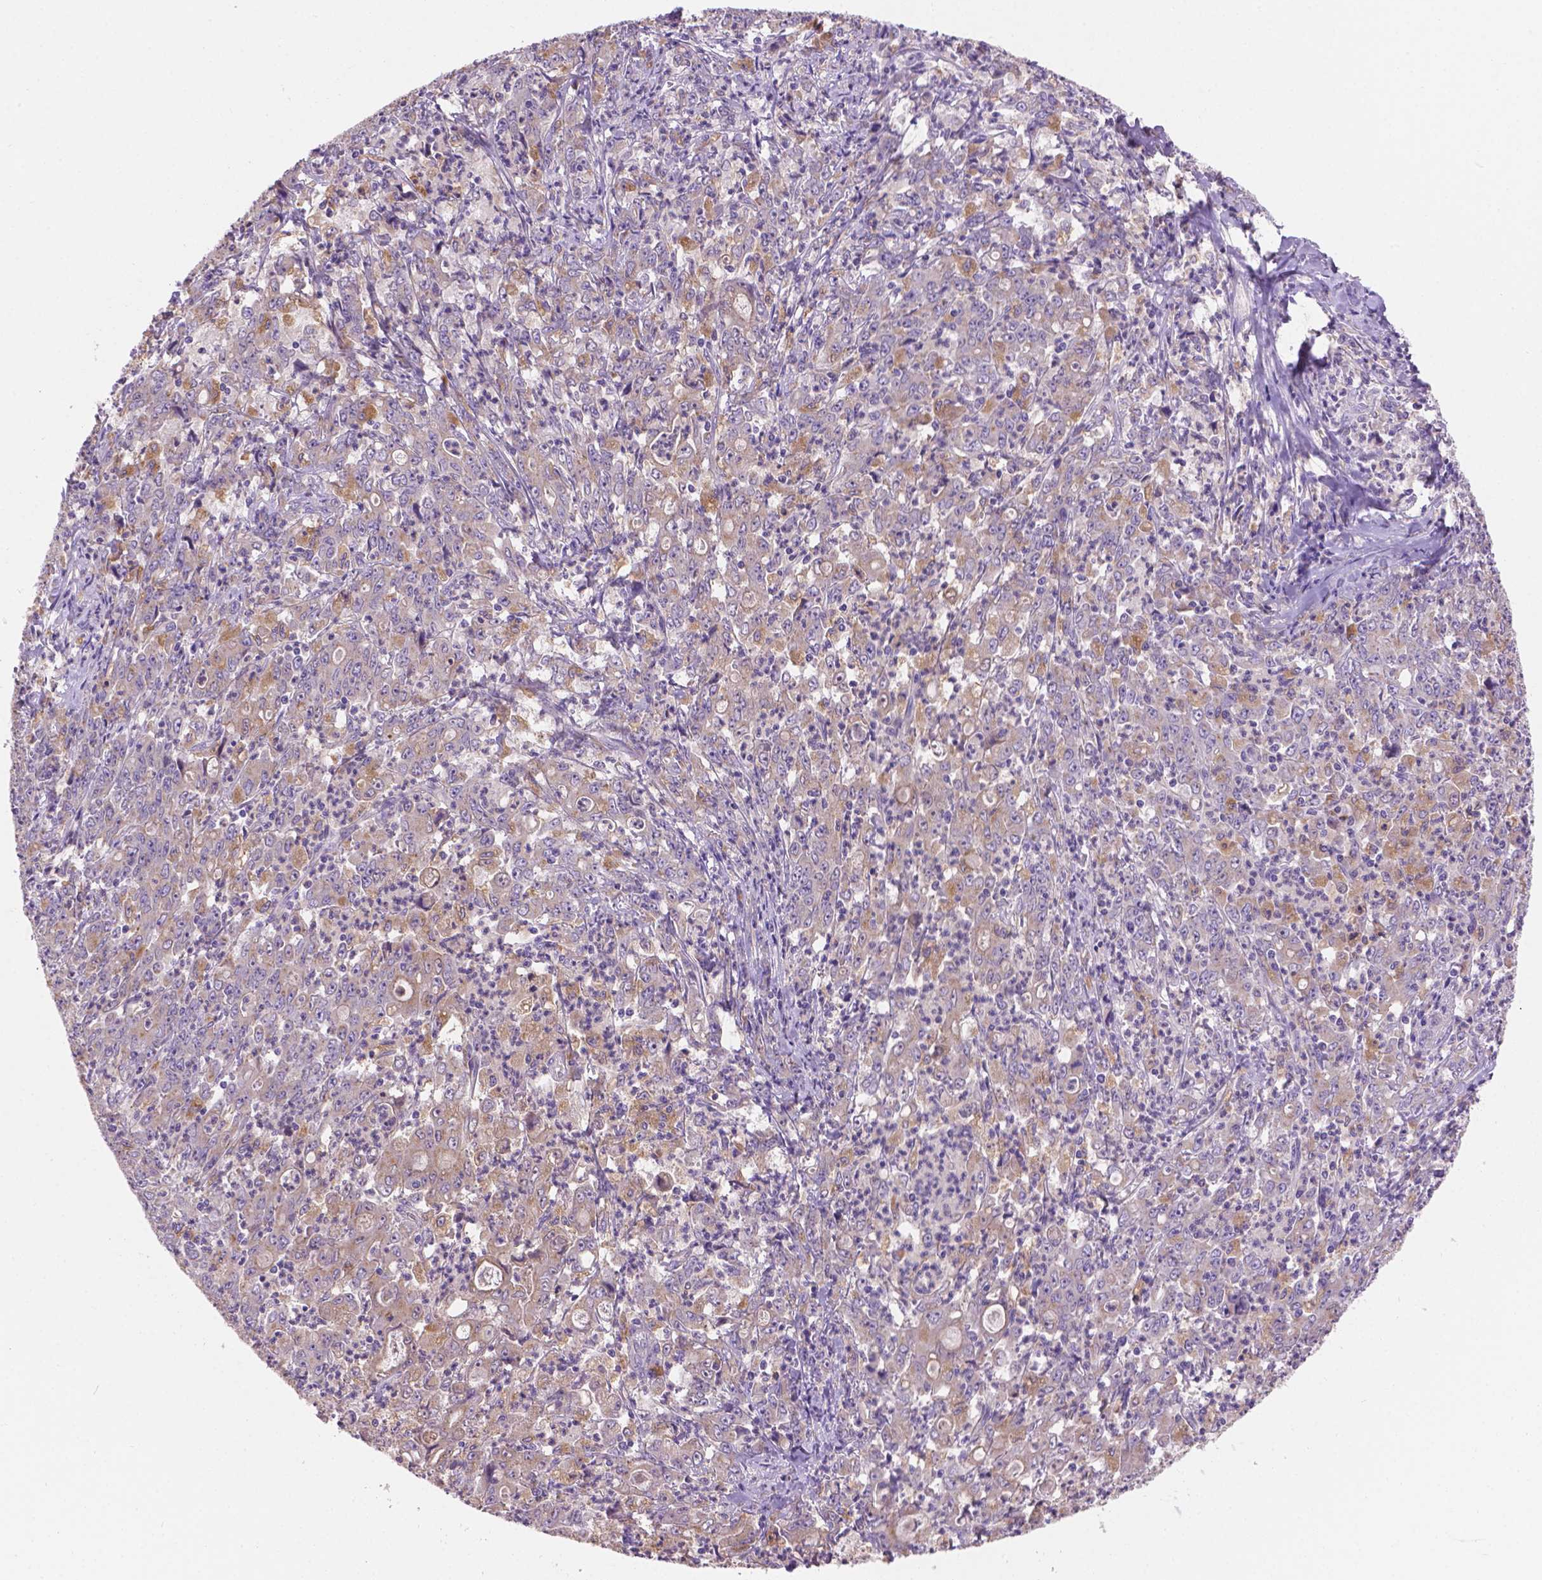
{"staining": {"intensity": "weak", "quantity": "<25%", "location": "cytoplasmic/membranous"}, "tissue": "stomach cancer", "cell_type": "Tumor cells", "image_type": "cancer", "snomed": [{"axis": "morphology", "description": "Adenocarcinoma, NOS"}, {"axis": "topography", "description": "Stomach, lower"}], "caption": "IHC photomicrograph of neoplastic tissue: stomach cancer stained with DAB (3,3'-diaminobenzidine) exhibits no significant protein positivity in tumor cells.", "gene": "CDH7", "patient": {"sex": "female", "age": 71}}